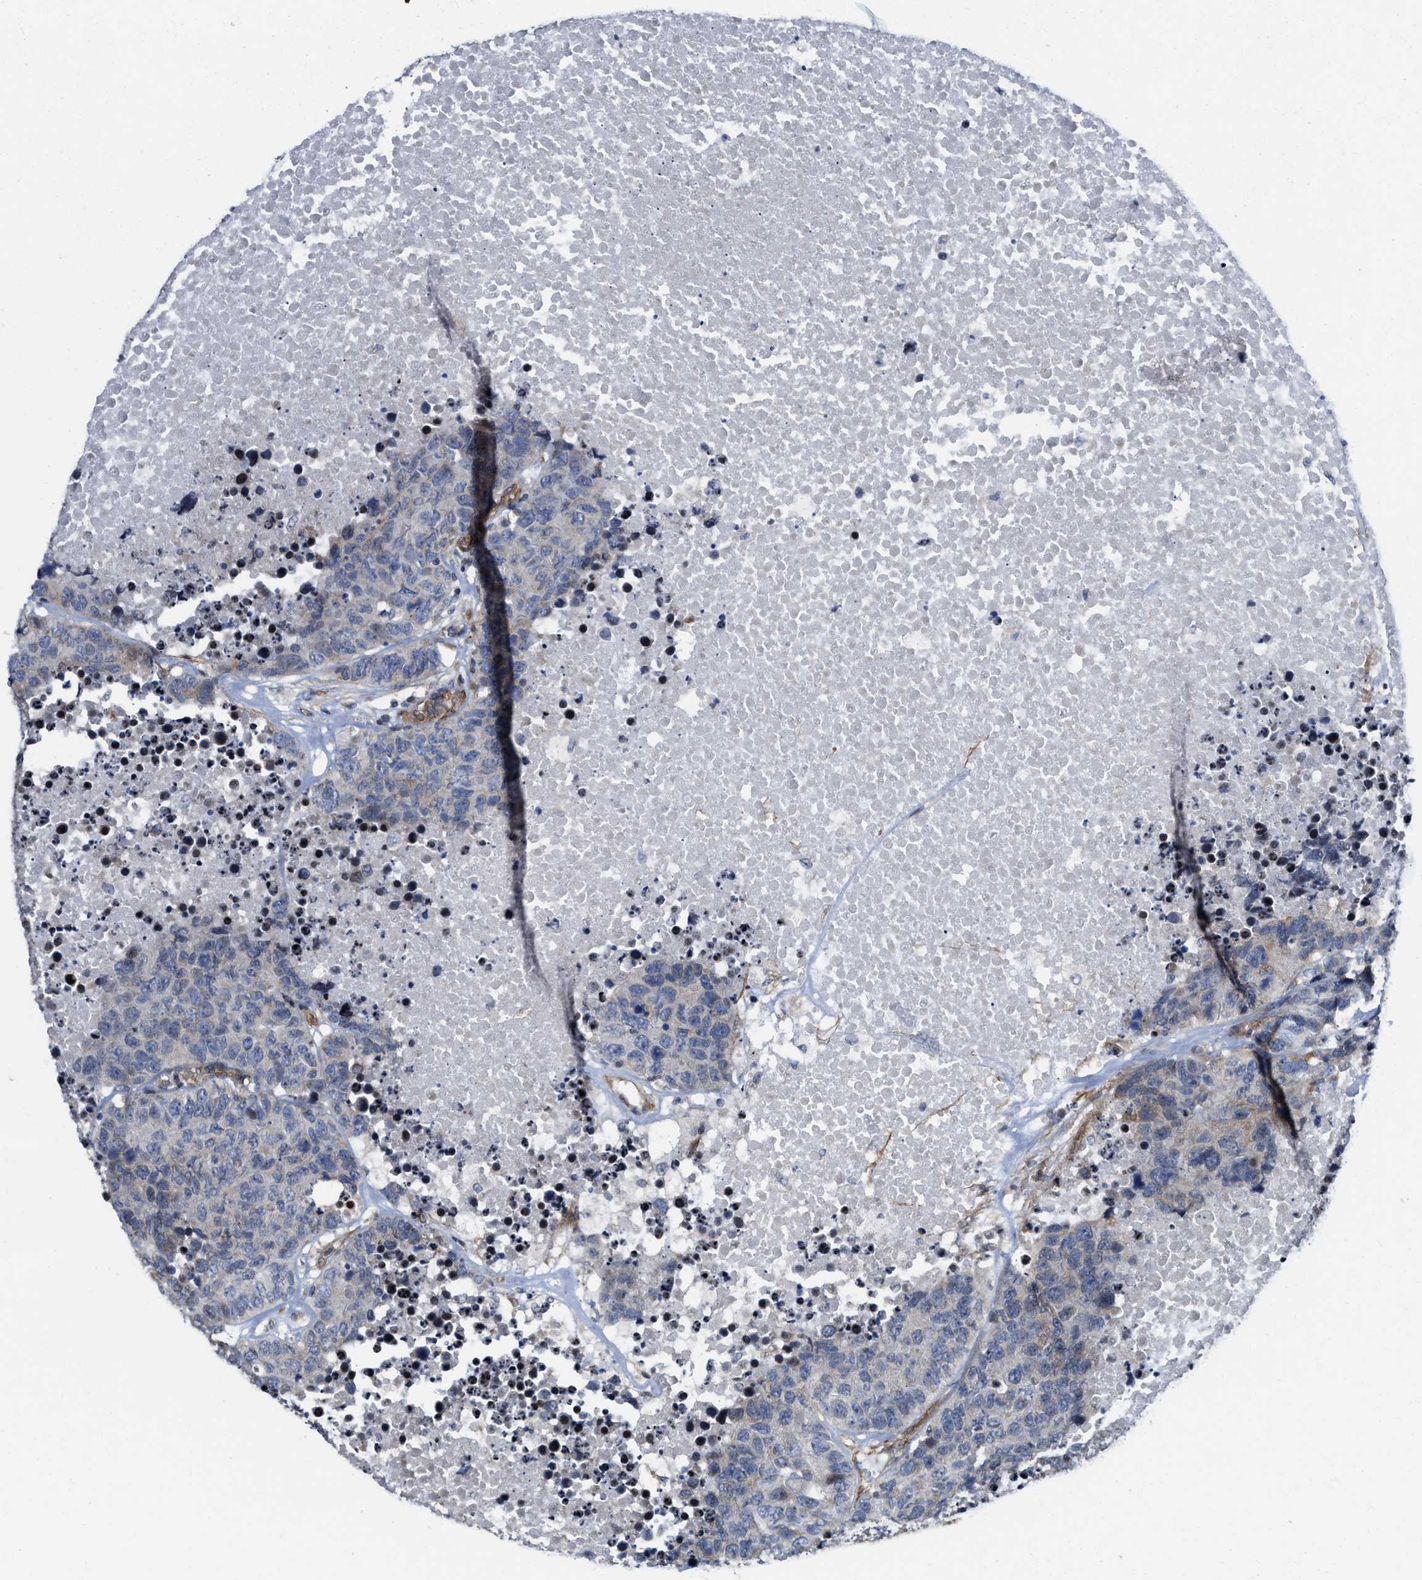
{"staining": {"intensity": "negative", "quantity": "none", "location": "none"}, "tissue": "carcinoid", "cell_type": "Tumor cells", "image_type": "cancer", "snomed": [{"axis": "morphology", "description": "Carcinoid, malignant, NOS"}, {"axis": "topography", "description": "Lung"}], "caption": "A high-resolution histopathology image shows IHC staining of carcinoid, which shows no significant positivity in tumor cells.", "gene": "TGFB1I1", "patient": {"sex": "male", "age": 60}}